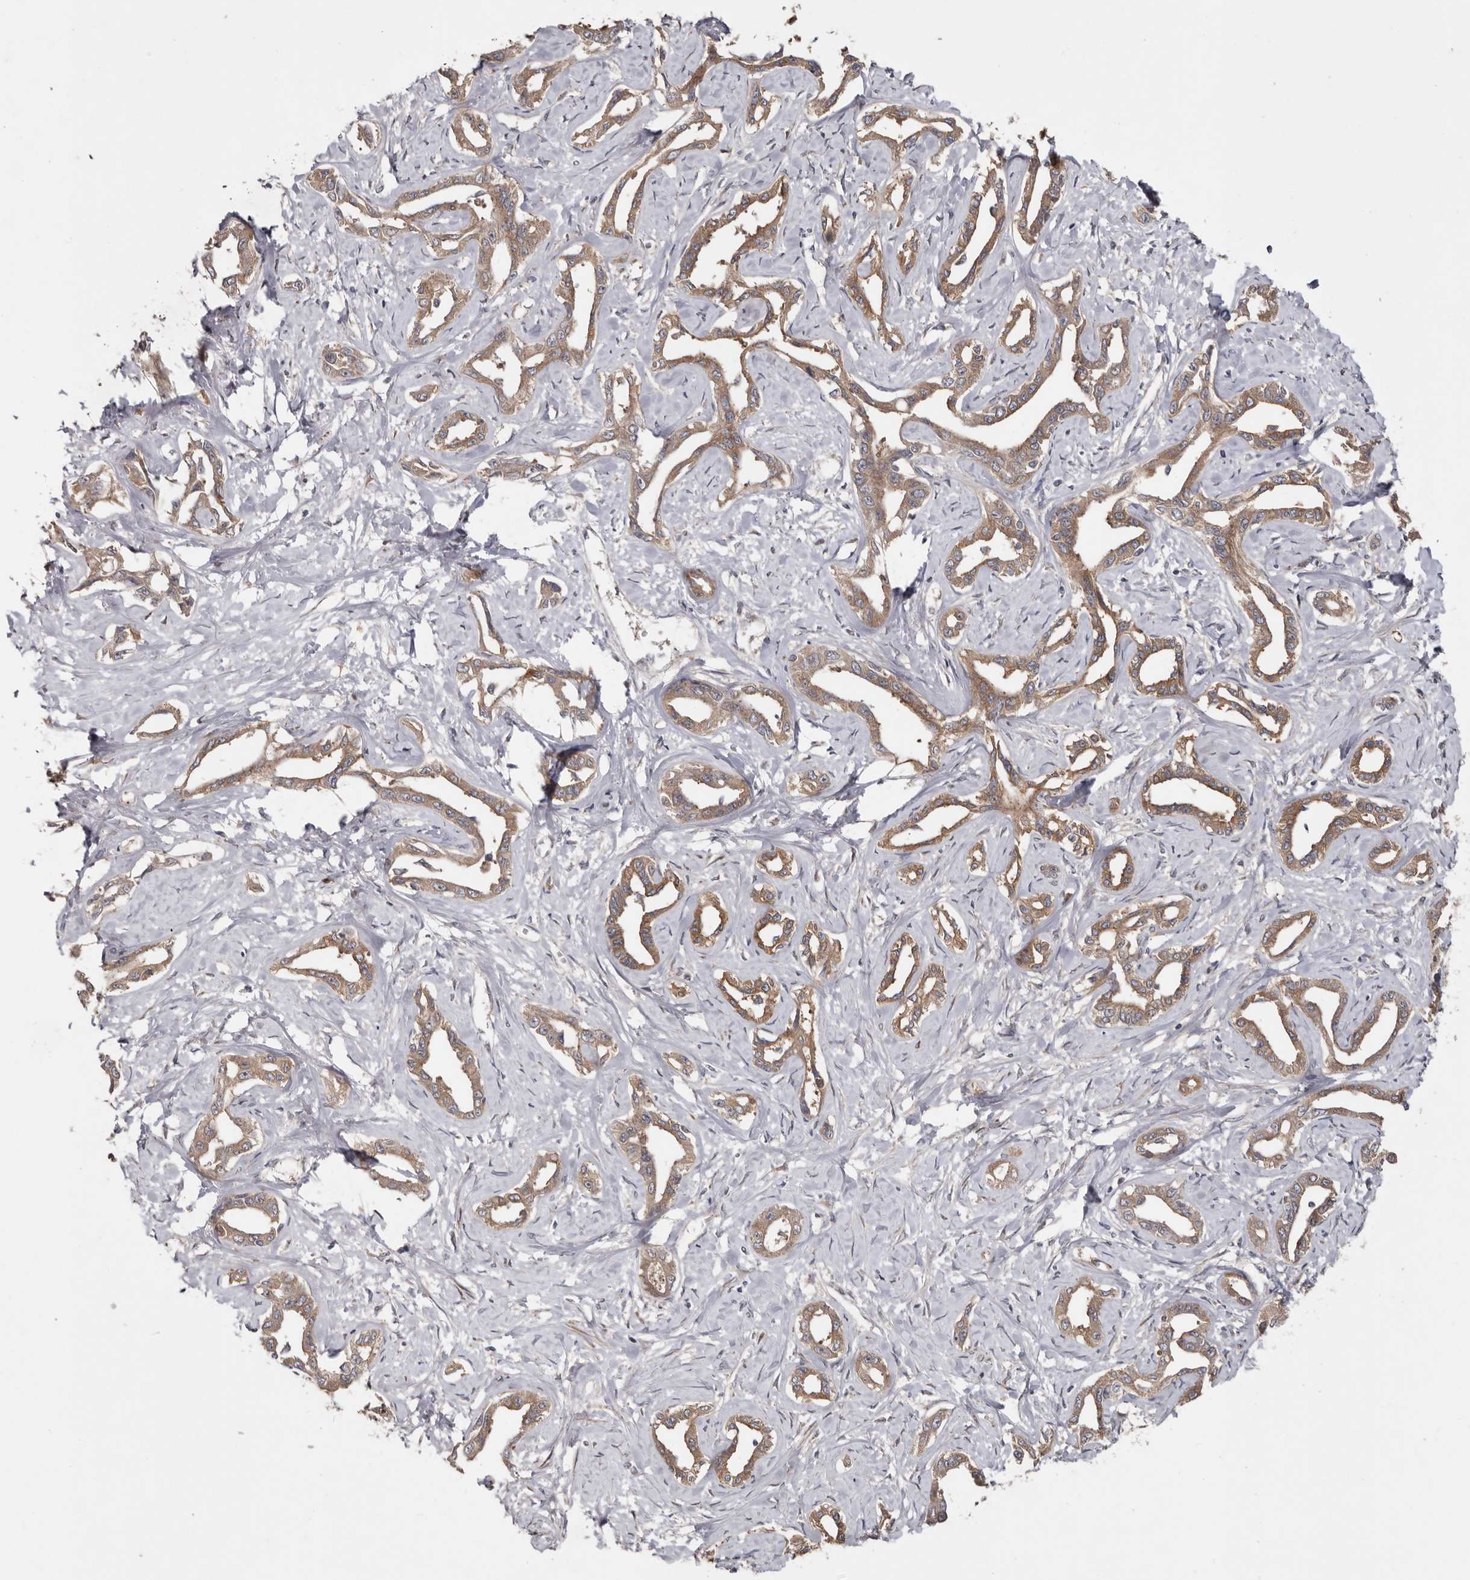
{"staining": {"intensity": "moderate", "quantity": ">75%", "location": "cytoplasmic/membranous"}, "tissue": "liver cancer", "cell_type": "Tumor cells", "image_type": "cancer", "snomed": [{"axis": "morphology", "description": "Cholangiocarcinoma"}, {"axis": "topography", "description": "Liver"}], "caption": "This is a photomicrograph of IHC staining of liver cholangiocarcinoma, which shows moderate positivity in the cytoplasmic/membranous of tumor cells.", "gene": "CHML", "patient": {"sex": "male", "age": 59}}